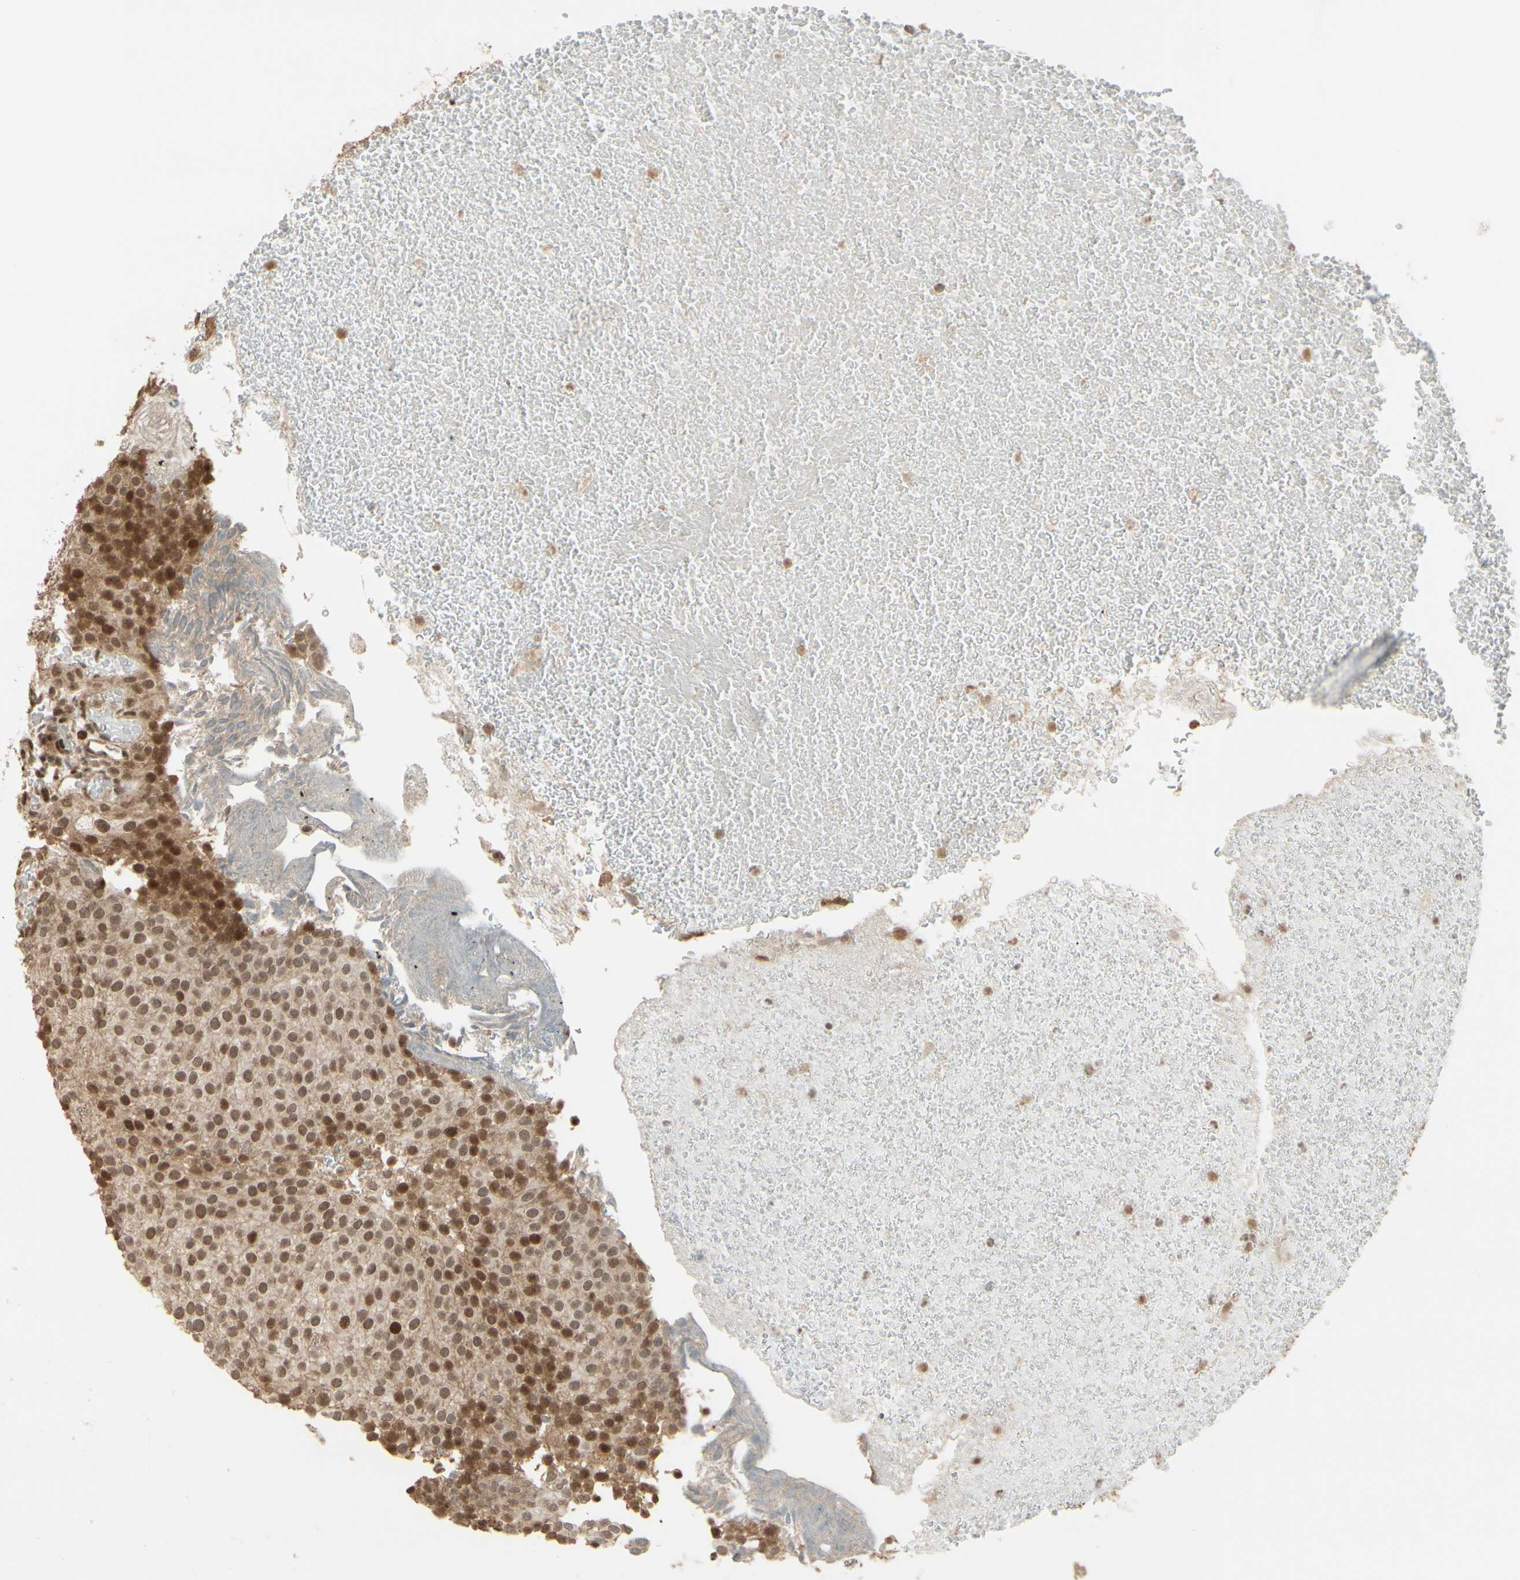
{"staining": {"intensity": "moderate", "quantity": ">75%", "location": "cytoplasmic/membranous,nuclear"}, "tissue": "urothelial cancer", "cell_type": "Tumor cells", "image_type": "cancer", "snomed": [{"axis": "morphology", "description": "Urothelial carcinoma, Low grade"}, {"axis": "topography", "description": "Urinary bladder"}], "caption": "Immunohistochemical staining of urothelial cancer reveals moderate cytoplasmic/membranous and nuclear protein expression in approximately >75% of tumor cells.", "gene": "BRMS1", "patient": {"sex": "male", "age": 78}}